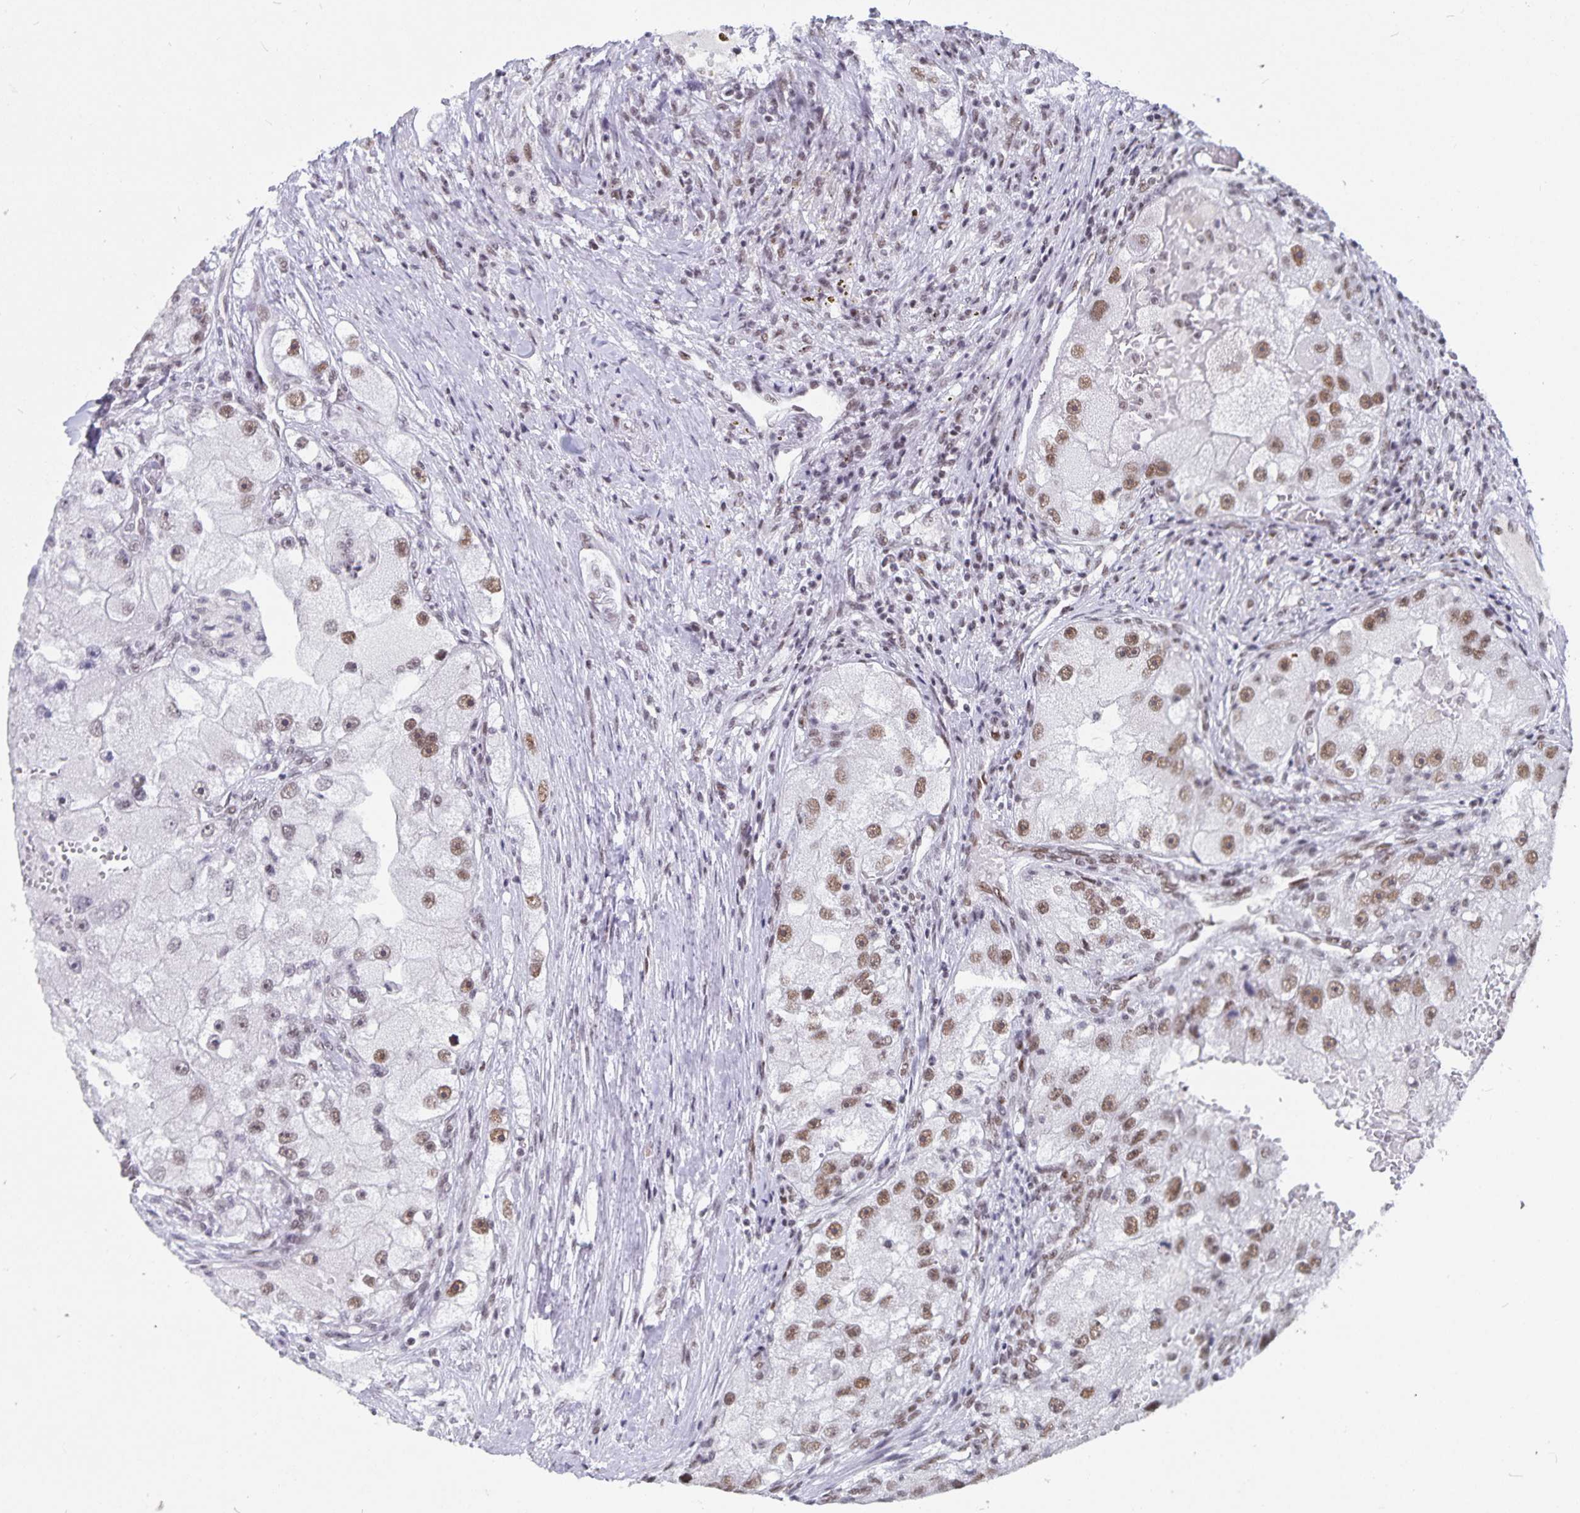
{"staining": {"intensity": "moderate", "quantity": ">75%", "location": "nuclear"}, "tissue": "renal cancer", "cell_type": "Tumor cells", "image_type": "cancer", "snomed": [{"axis": "morphology", "description": "Adenocarcinoma, NOS"}, {"axis": "topography", "description": "Kidney"}], "caption": "Human renal cancer stained with a protein marker shows moderate staining in tumor cells.", "gene": "PBX2", "patient": {"sex": "male", "age": 63}}